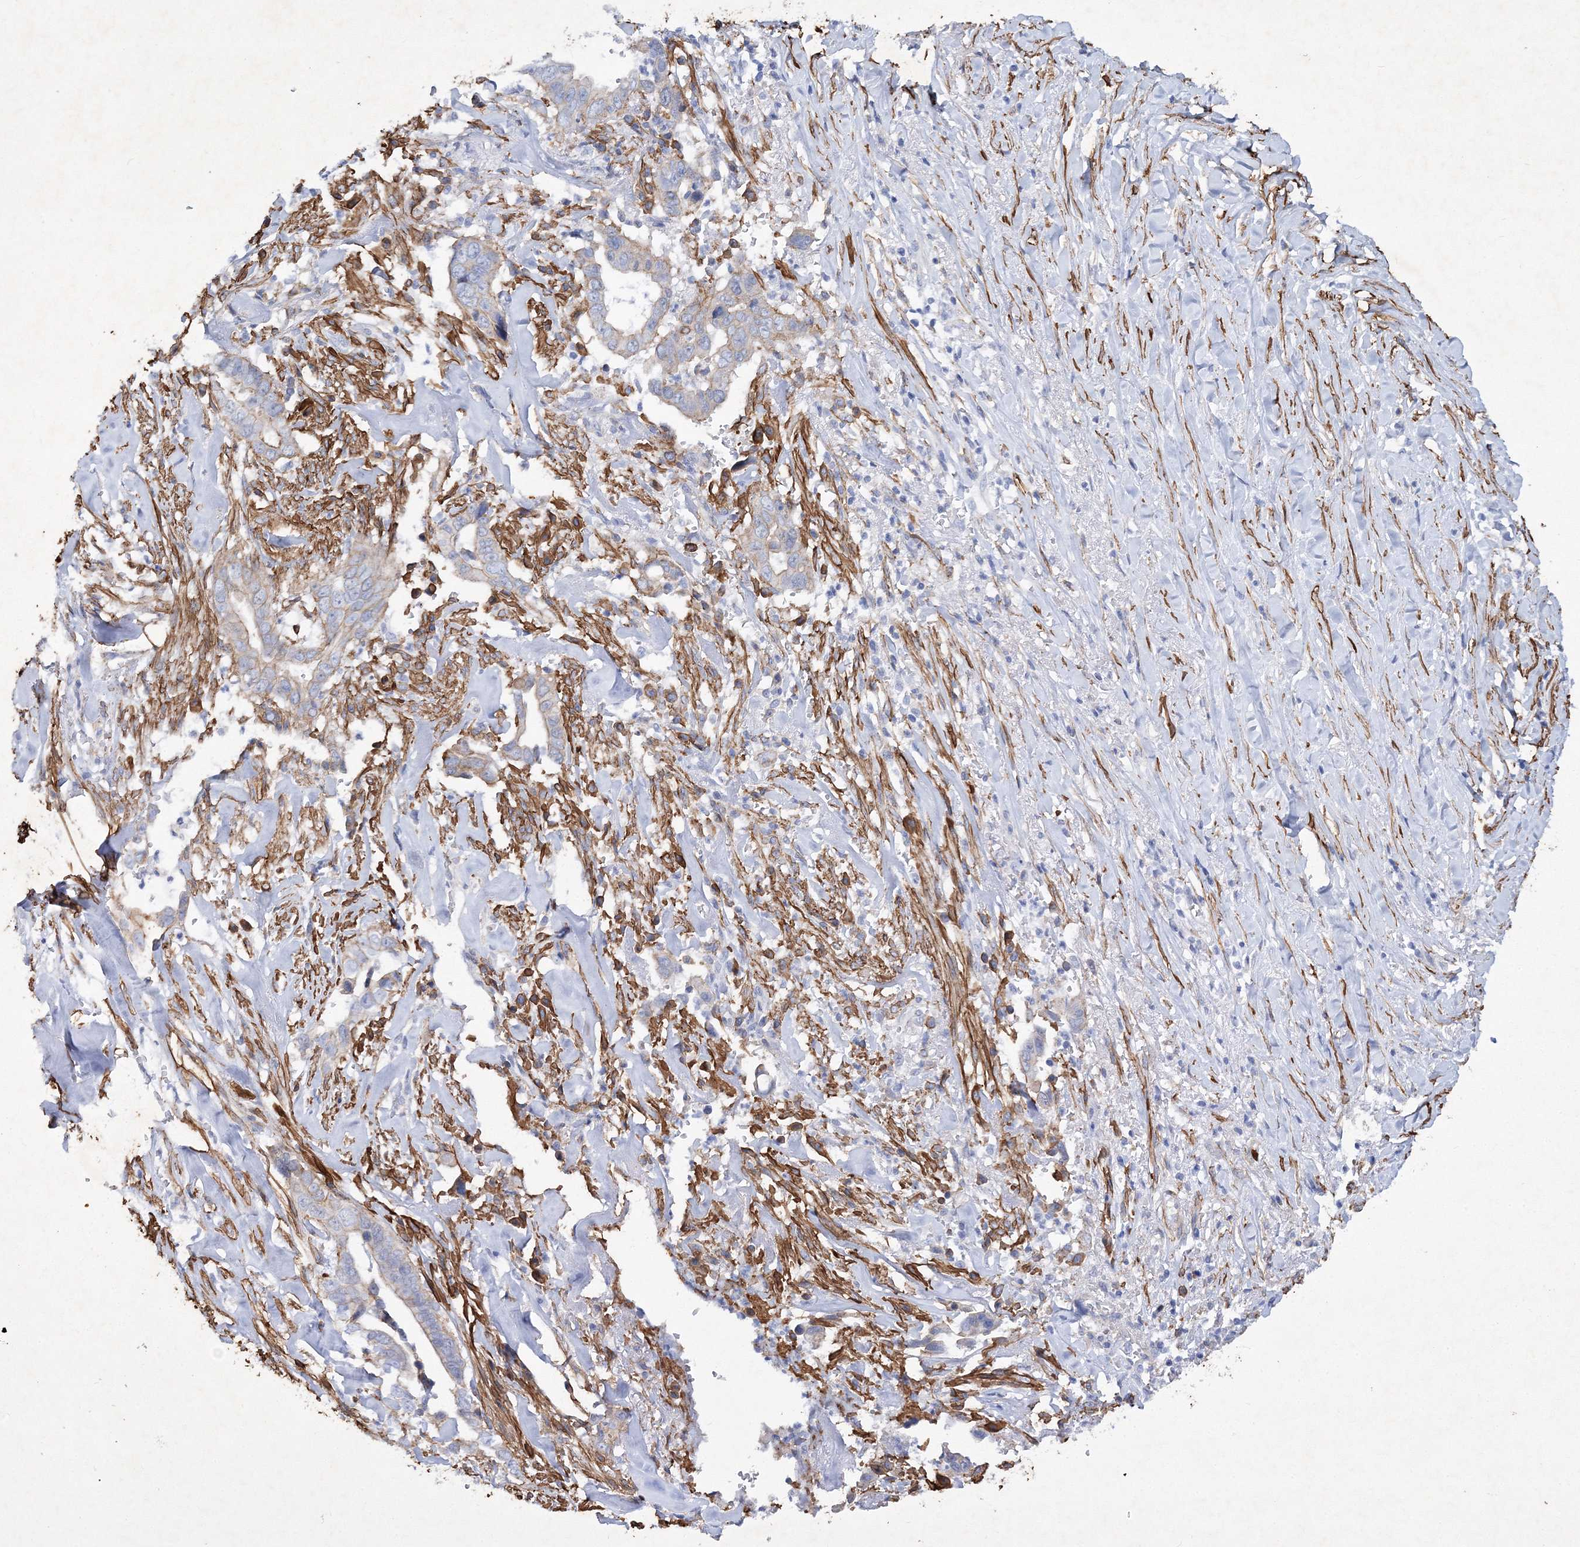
{"staining": {"intensity": "weak", "quantity": "<25%", "location": "cytoplasmic/membranous"}, "tissue": "liver cancer", "cell_type": "Tumor cells", "image_type": "cancer", "snomed": [{"axis": "morphology", "description": "Cholangiocarcinoma"}, {"axis": "topography", "description": "Liver"}], "caption": "The photomicrograph displays no staining of tumor cells in cholangiocarcinoma (liver).", "gene": "RTN2", "patient": {"sex": "female", "age": 79}}